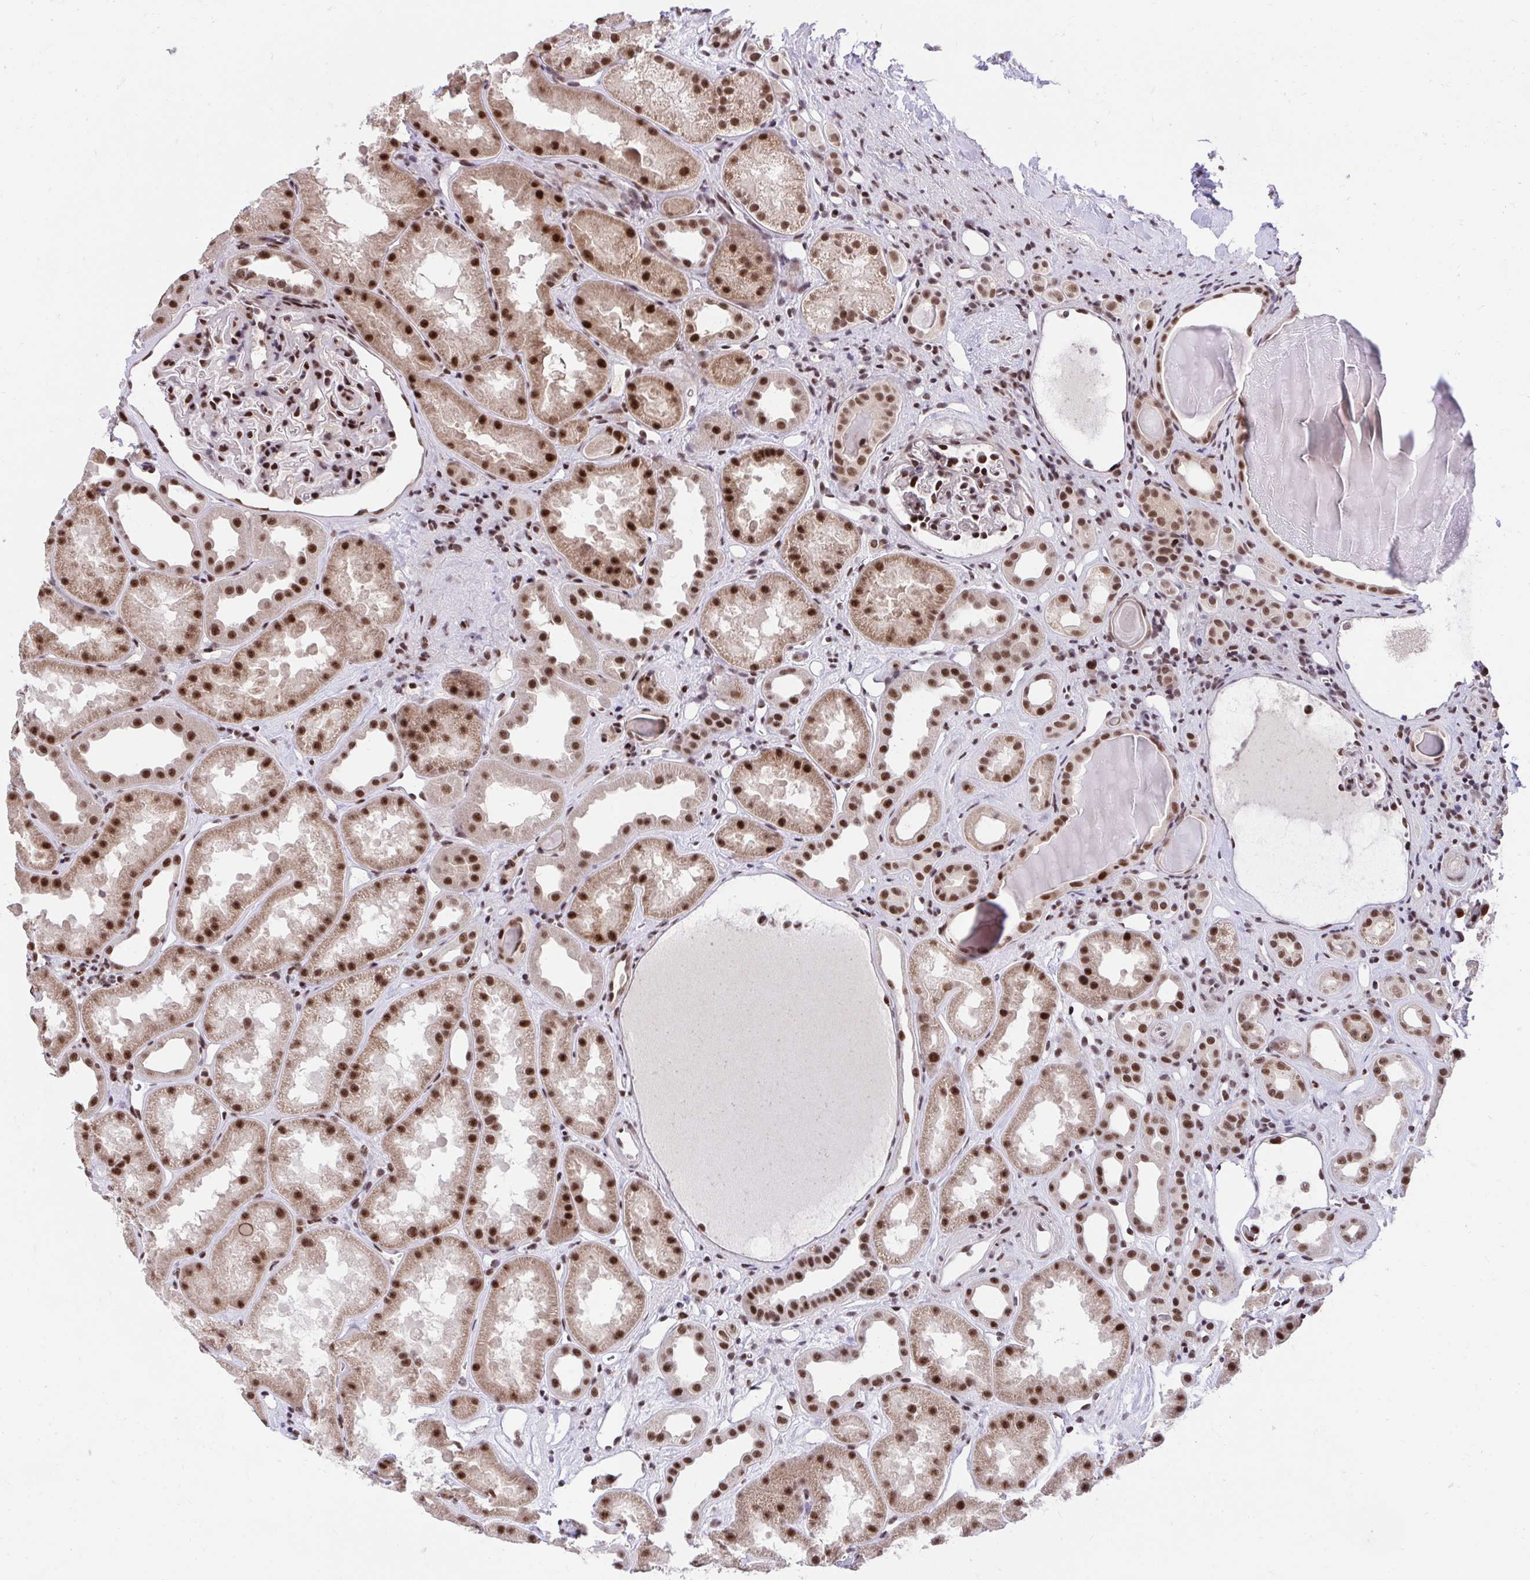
{"staining": {"intensity": "strong", "quantity": ">75%", "location": "nuclear"}, "tissue": "kidney", "cell_type": "Cells in glomeruli", "image_type": "normal", "snomed": [{"axis": "morphology", "description": "Normal tissue, NOS"}, {"axis": "topography", "description": "Kidney"}], "caption": "DAB immunohistochemical staining of unremarkable kidney reveals strong nuclear protein expression in about >75% of cells in glomeruli. (DAB (3,3'-diaminobenzidine) = brown stain, brightfield microscopy at high magnification).", "gene": "SYNE4", "patient": {"sex": "male", "age": 61}}